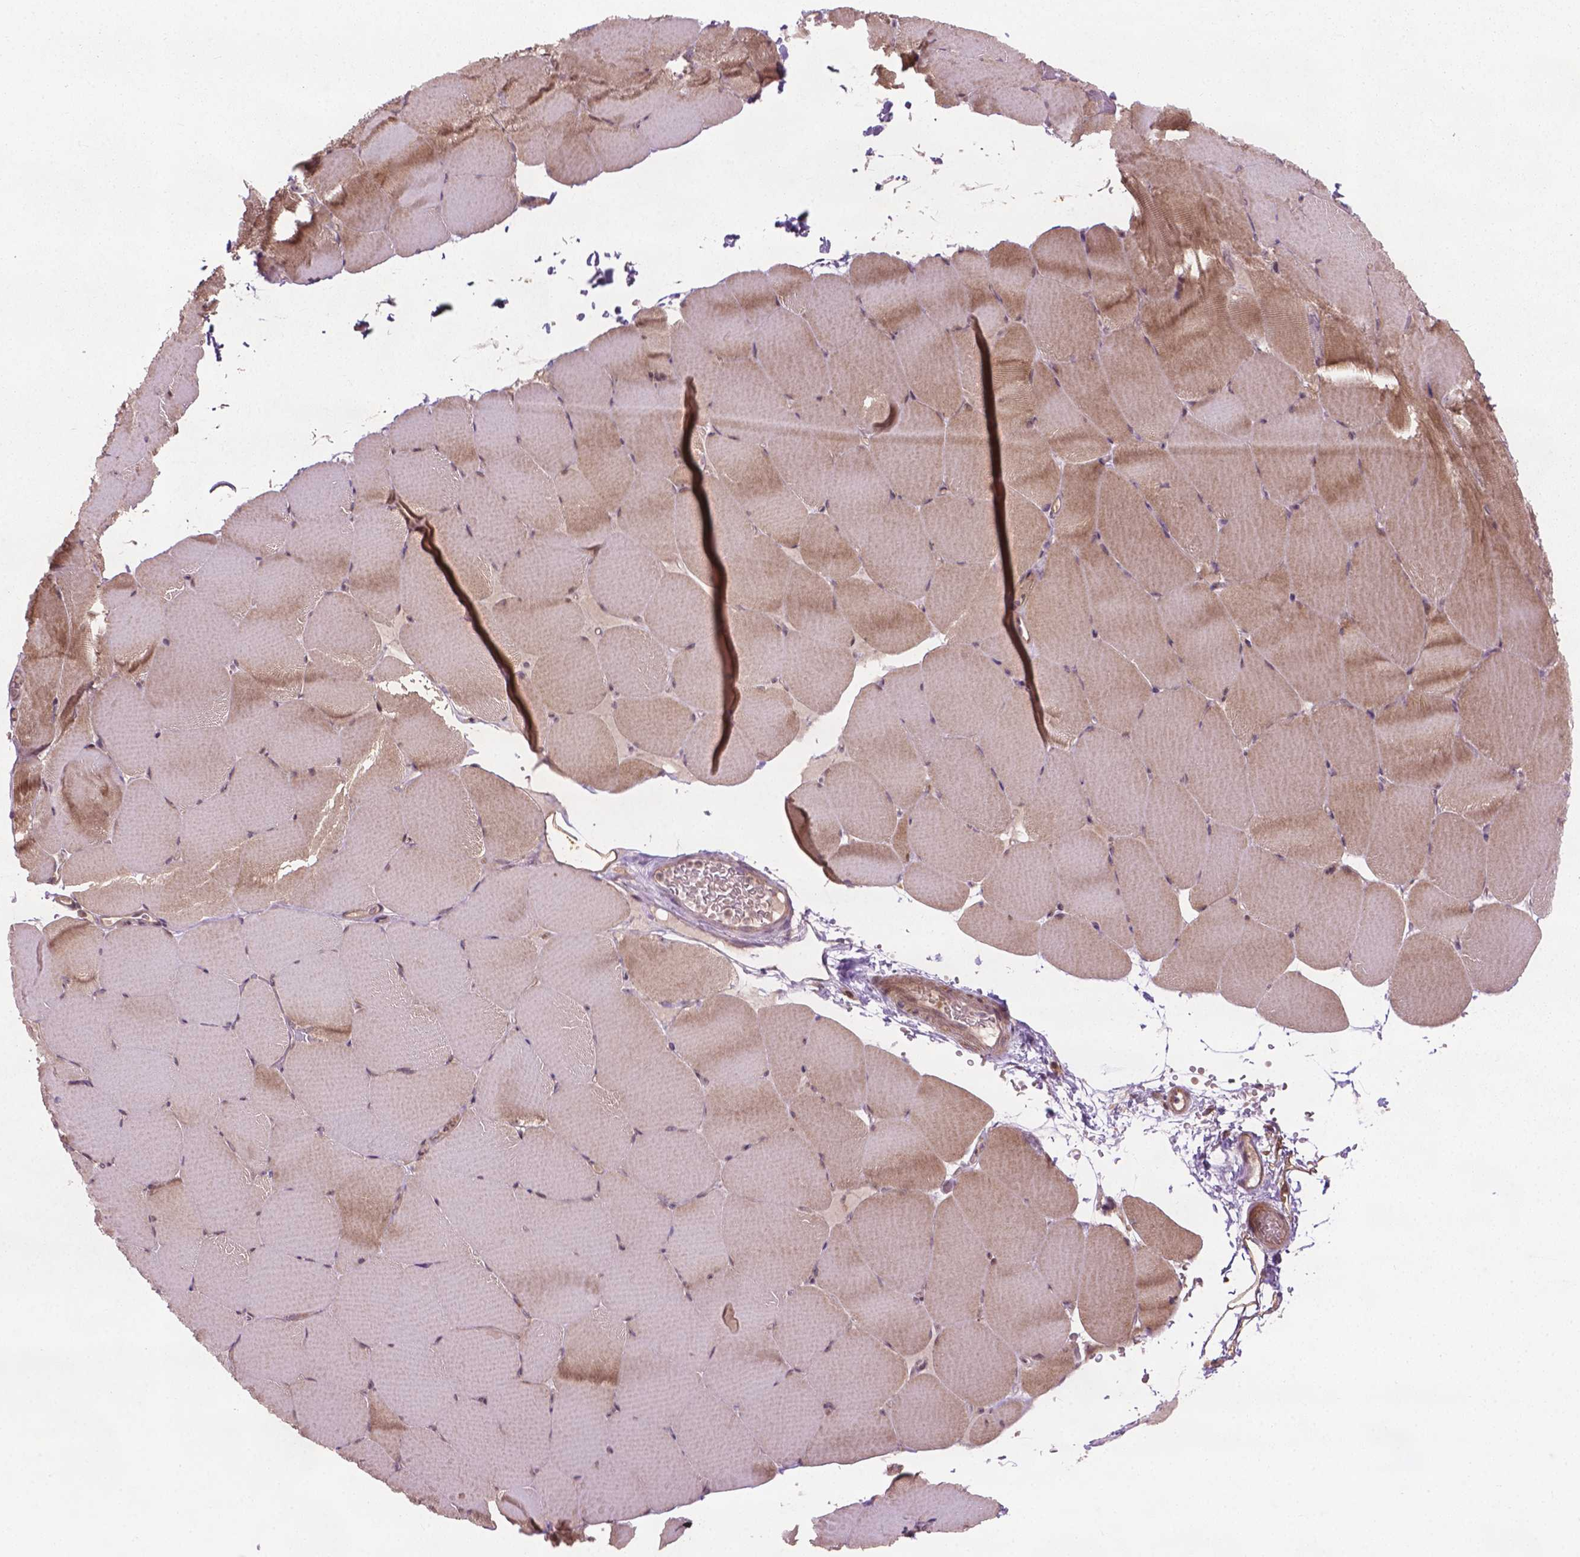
{"staining": {"intensity": "moderate", "quantity": "25%-75%", "location": "cytoplasmic/membranous"}, "tissue": "skeletal muscle", "cell_type": "Myocytes", "image_type": "normal", "snomed": [{"axis": "morphology", "description": "Normal tissue, NOS"}, {"axis": "topography", "description": "Skeletal muscle"}], "caption": "Protein staining shows moderate cytoplasmic/membranous staining in about 25%-75% of myocytes in benign skeletal muscle. (Stains: DAB (3,3'-diaminobenzidine) in brown, nuclei in blue, Microscopy: brightfield microscopy at high magnification).", "gene": "B3GALNT2", "patient": {"sex": "female", "age": 37}}